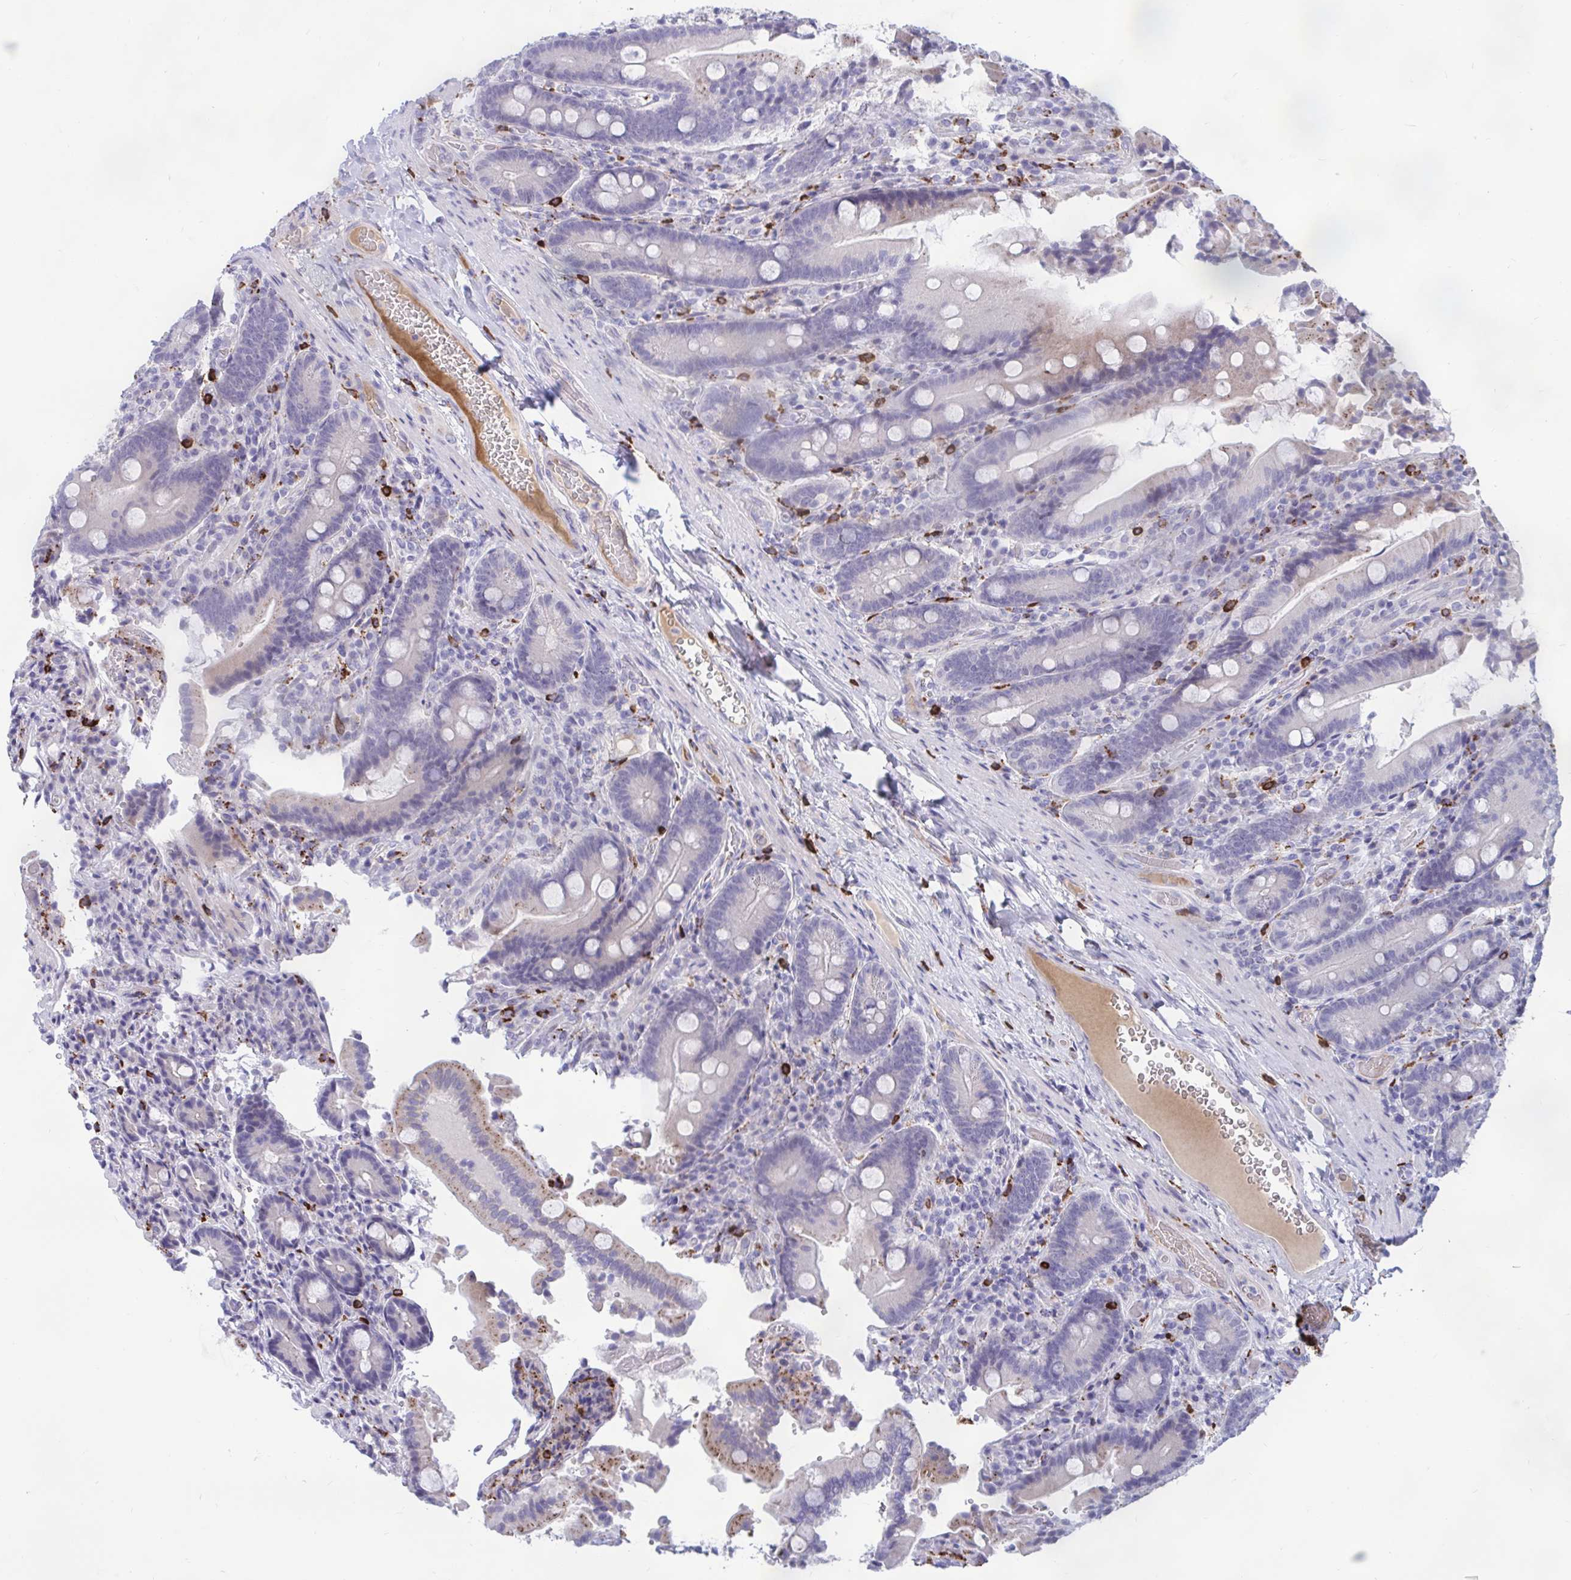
{"staining": {"intensity": "moderate", "quantity": "<25%", "location": "cytoplasmic/membranous"}, "tissue": "duodenum", "cell_type": "Glandular cells", "image_type": "normal", "snomed": [{"axis": "morphology", "description": "Normal tissue, NOS"}, {"axis": "topography", "description": "Duodenum"}], "caption": "A low amount of moderate cytoplasmic/membranous positivity is identified in about <25% of glandular cells in unremarkable duodenum. The staining was performed using DAB, with brown indicating positive protein expression. Nuclei are stained blue with hematoxylin.", "gene": "FAM219B", "patient": {"sex": "female", "age": 62}}